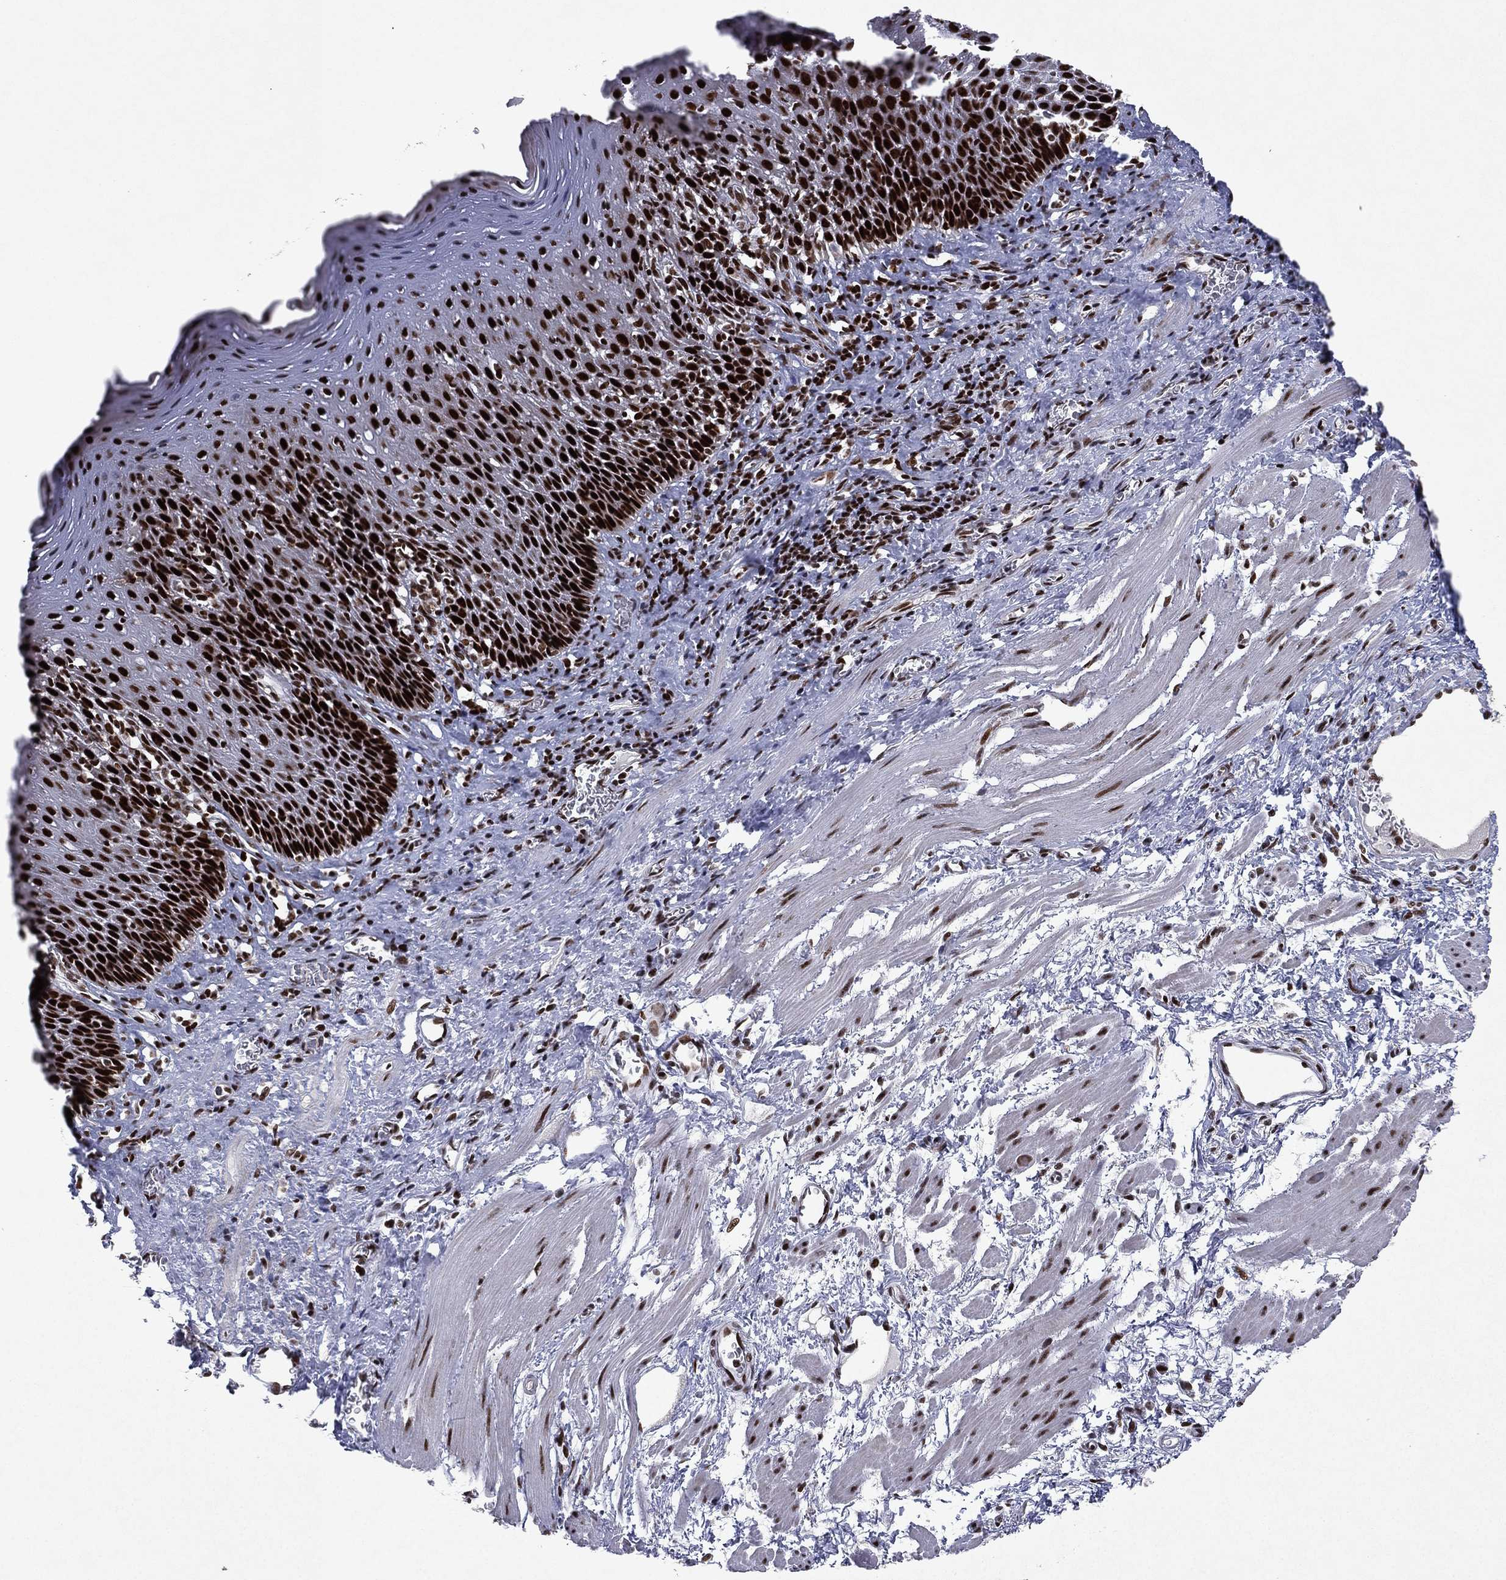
{"staining": {"intensity": "strong", "quantity": ">75%", "location": "nuclear"}, "tissue": "esophagus", "cell_type": "Squamous epithelial cells", "image_type": "normal", "snomed": [{"axis": "morphology", "description": "Normal tissue, NOS"}, {"axis": "morphology", "description": "Adenocarcinoma, NOS"}, {"axis": "topography", "description": "Esophagus"}, {"axis": "topography", "description": "Stomach, upper"}], "caption": "Brown immunohistochemical staining in unremarkable human esophagus displays strong nuclear expression in about >75% of squamous epithelial cells.", "gene": "RTF1", "patient": {"sex": "male", "age": 74}}